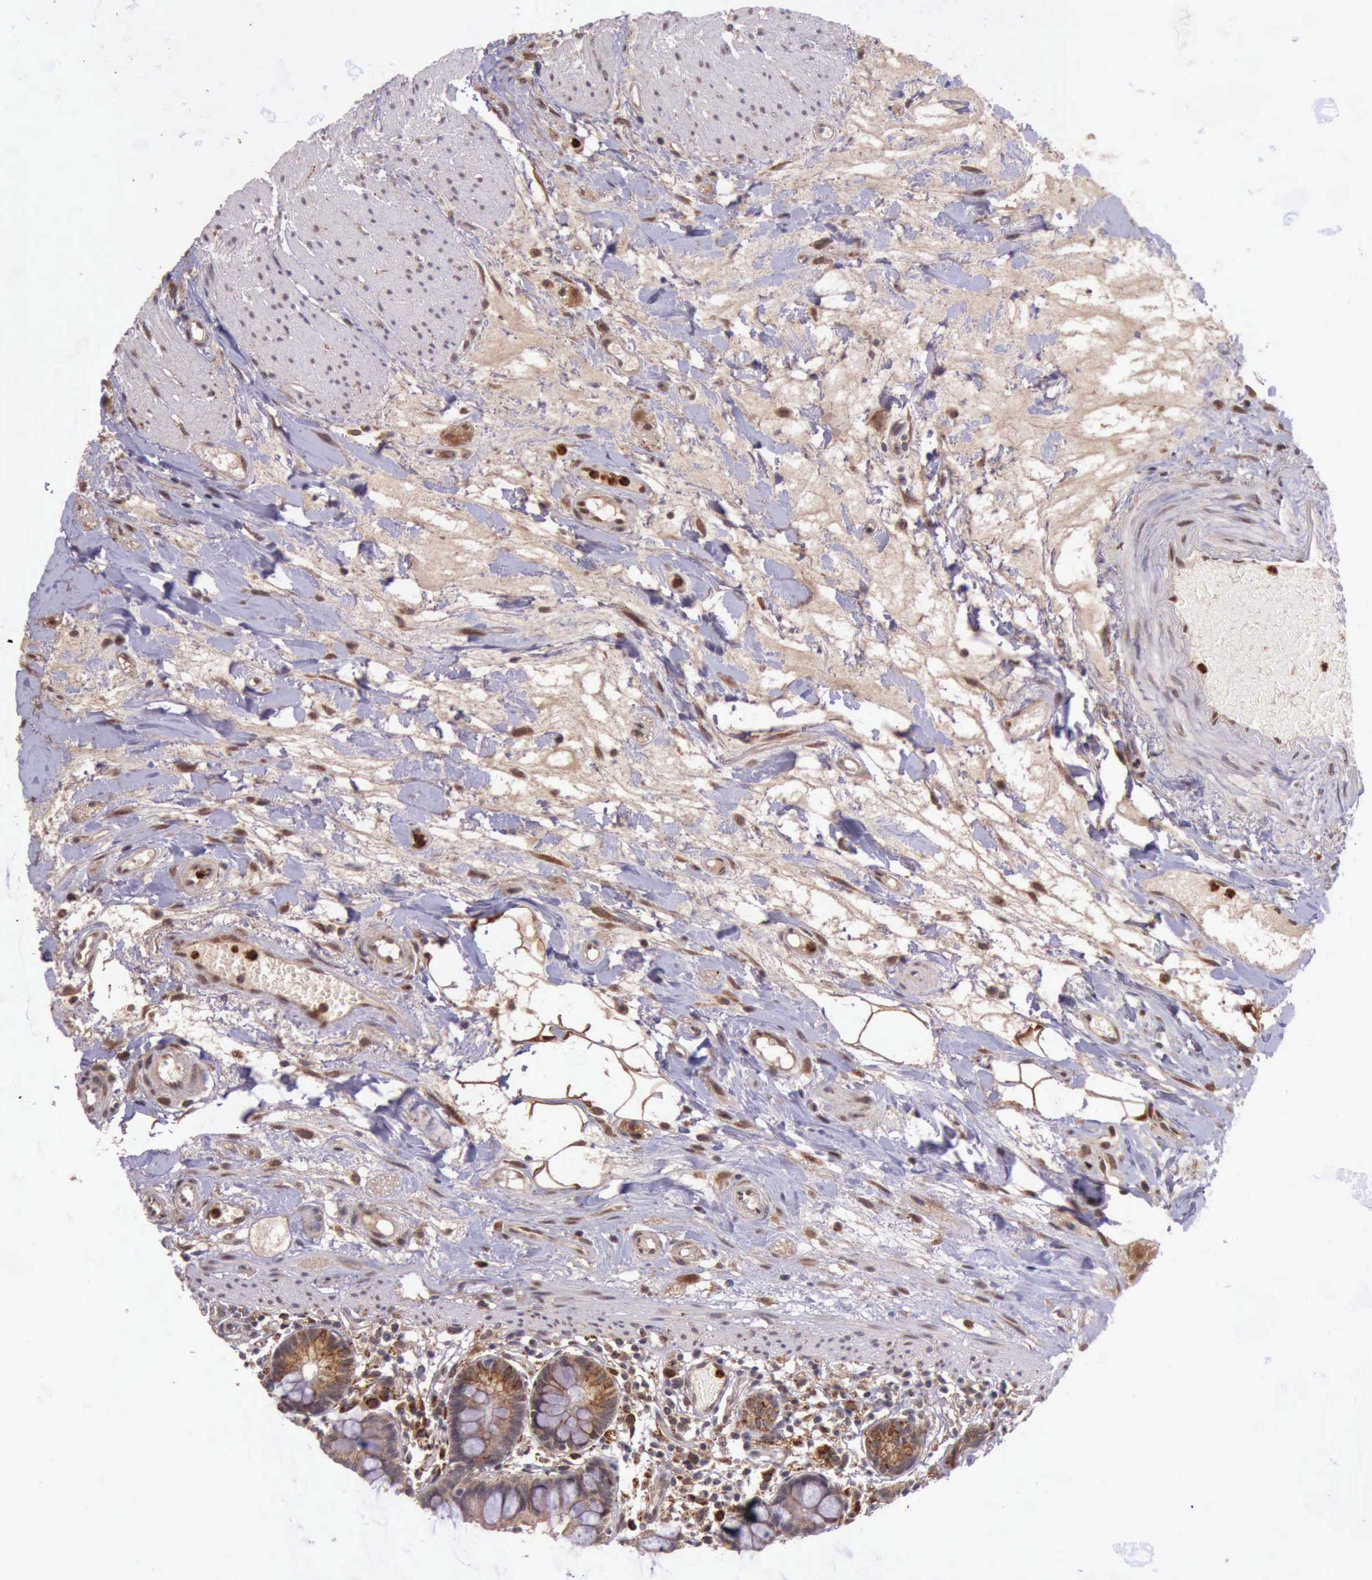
{"staining": {"intensity": "moderate", "quantity": ">75%", "location": "cytoplasmic/membranous"}, "tissue": "small intestine", "cell_type": "Glandular cells", "image_type": "normal", "snomed": [{"axis": "morphology", "description": "Normal tissue, NOS"}, {"axis": "topography", "description": "Small intestine"}], "caption": "Small intestine stained with DAB immunohistochemistry shows medium levels of moderate cytoplasmic/membranous staining in about >75% of glandular cells.", "gene": "ARMCX3", "patient": {"sex": "female", "age": 51}}